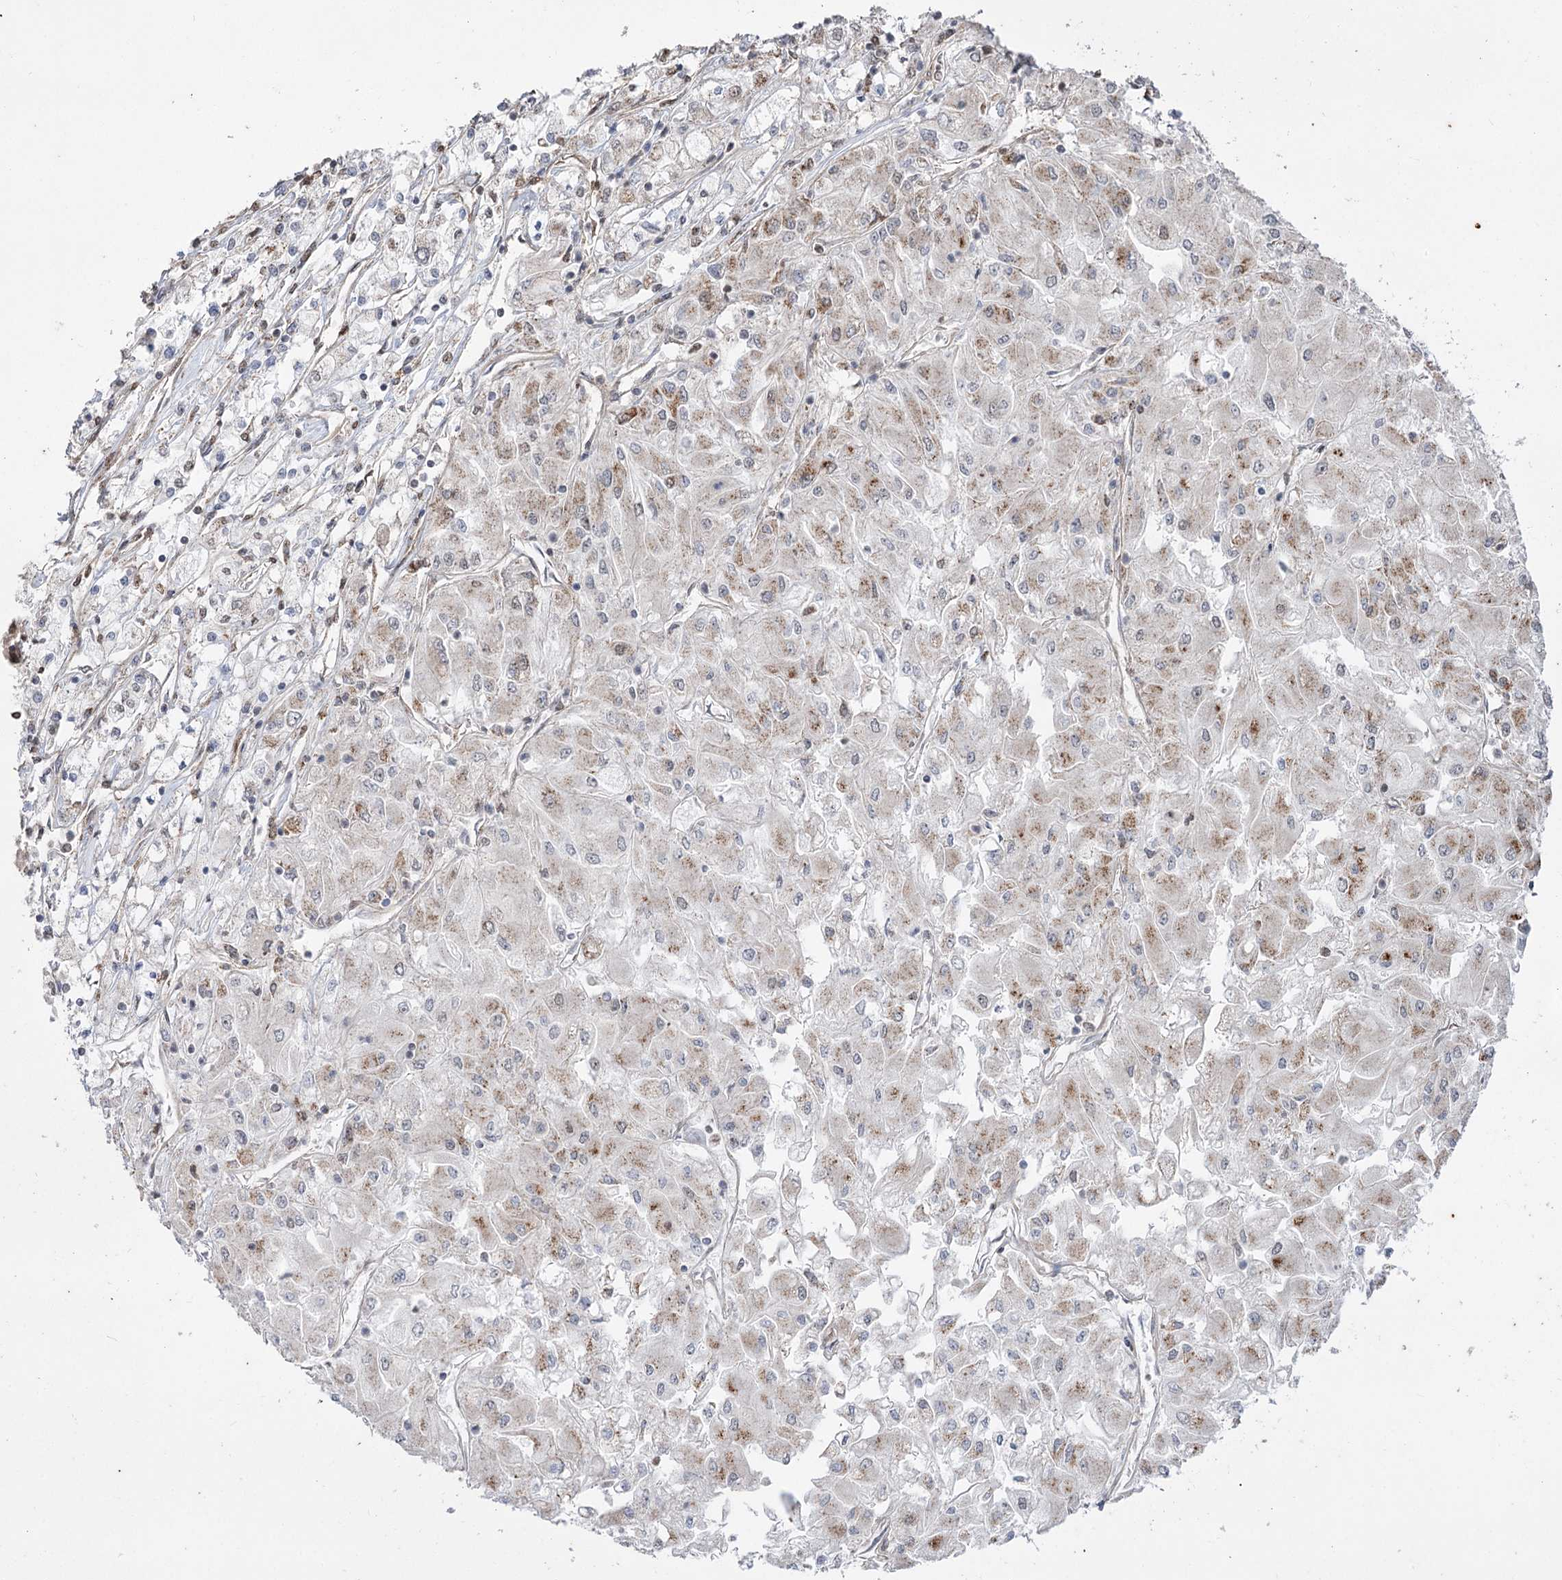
{"staining": {"intensity": "weak", "quantity": ">75%", "location": "cytoplasmic/membranous"}, "tissue": "renal cancer", "cell_type": "Tumor cells", "image_type": "cancer", "snomed": [{"axis": "morphology", "description": "Adenocarcinoma, NOS"}, {"axis": "topography", "description": "Kidney"}], "caption": "IHC of renal cancer exhibits low levels of weak cytoplasmic/membranous expression in approximately >75% of tumor cells.", "gene": "ZSCAN23", "patient": {"sex": "male", "age": 80}}